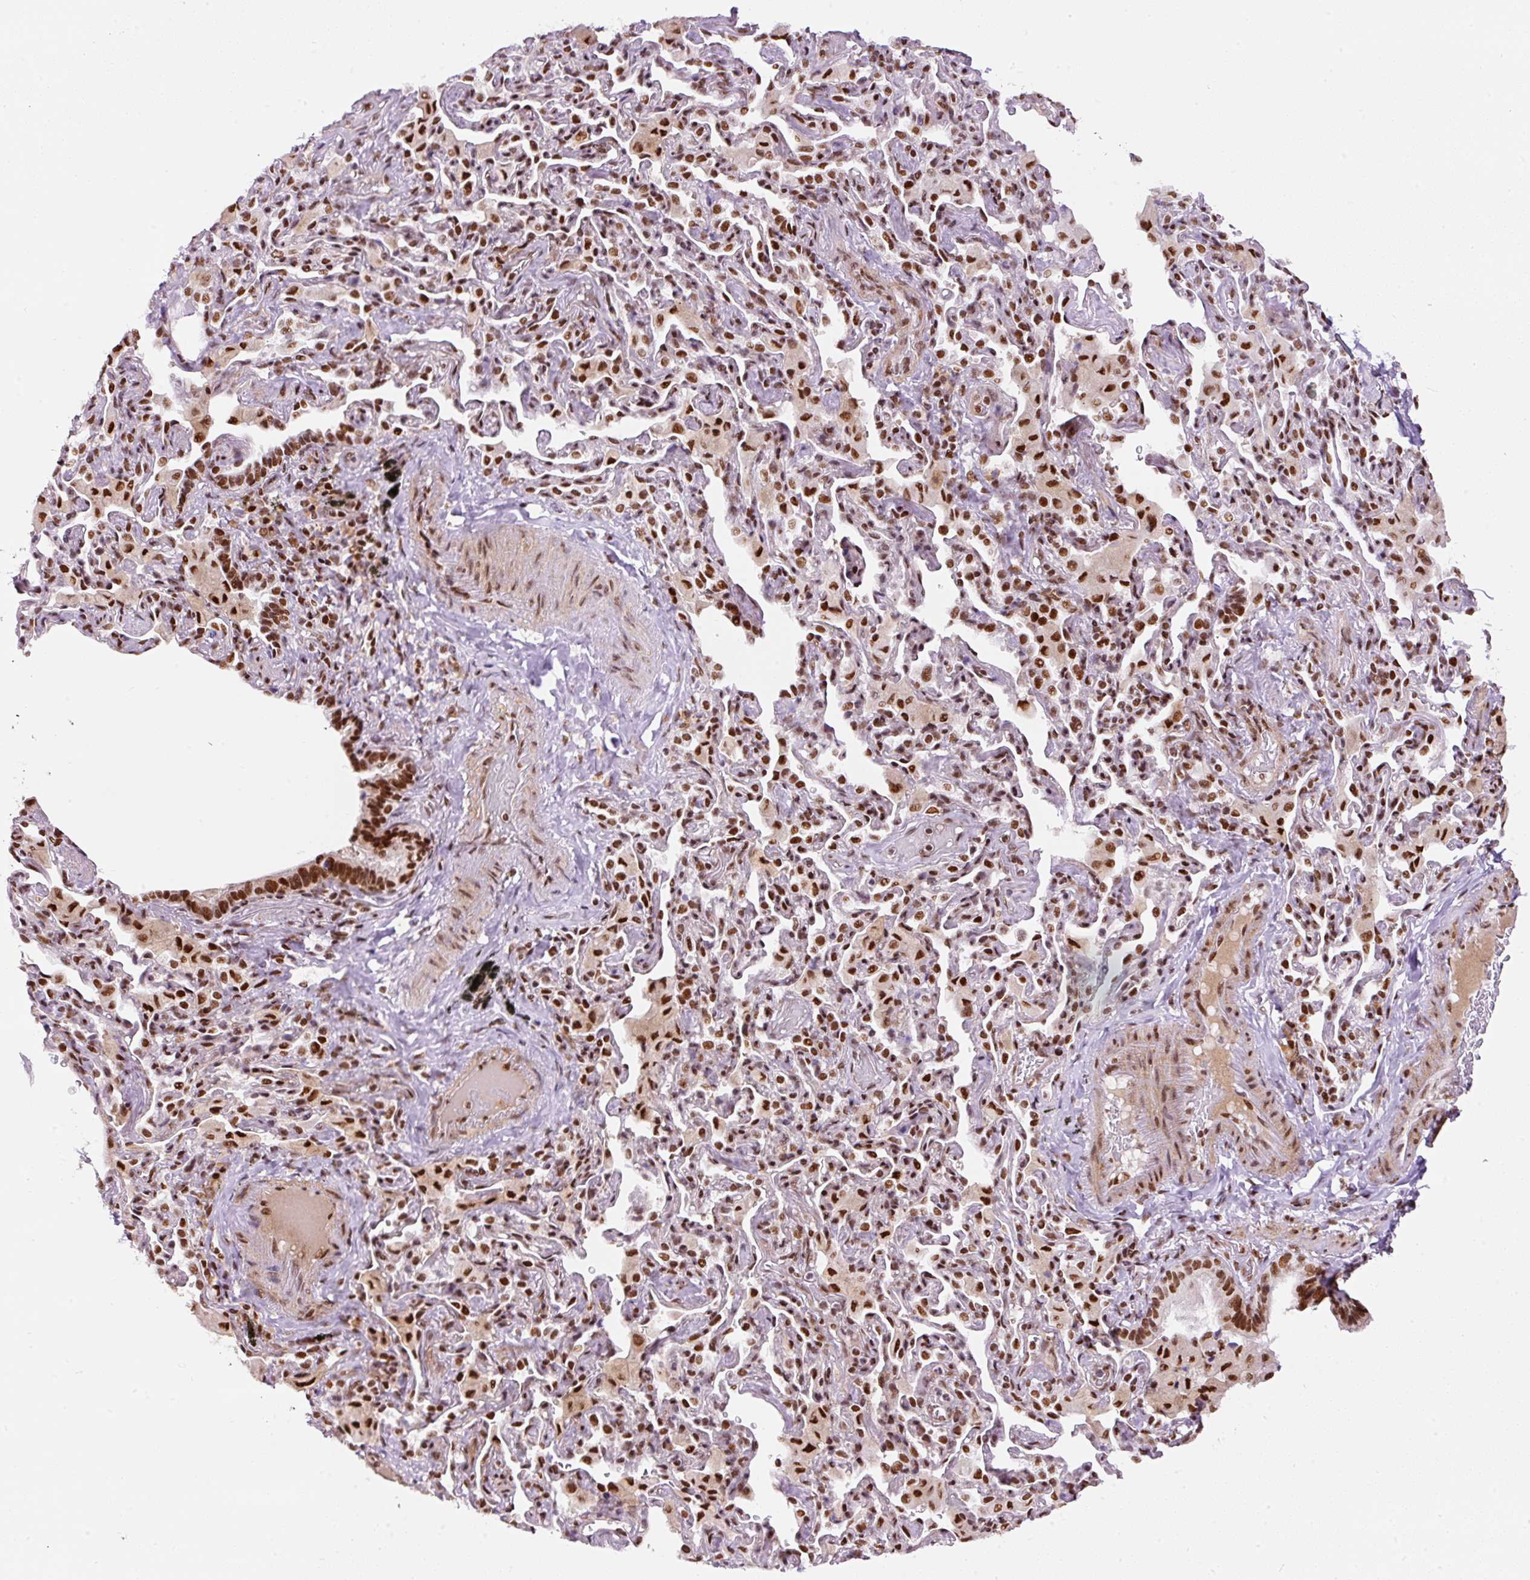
{"staining": {"intensity": "strong", "quantity": ">75%", "location": "nuclear"}, "tissue": "bronchus", "cell_type": "Respiratory epithelial cells", "image_type": "normal", "snomed": [{"axis": "morphology", "description": "Normal tissue, NOS"}, {"axis": "morphology", "description": "Inflammation, NOS"}, {"axis": "topography", "description": "Bronchus"}, {"axis": "topography", "description": "Lung"}], "caption": "A high-resolution micrograph shows immunohistochemistry staining of benign bronchus, which exhibits strong nuclear staining in approximately >75% of respiratory epithelial cells.", "gene": "HNRNPC", "patient": {"sex": "female", "age": 46}}